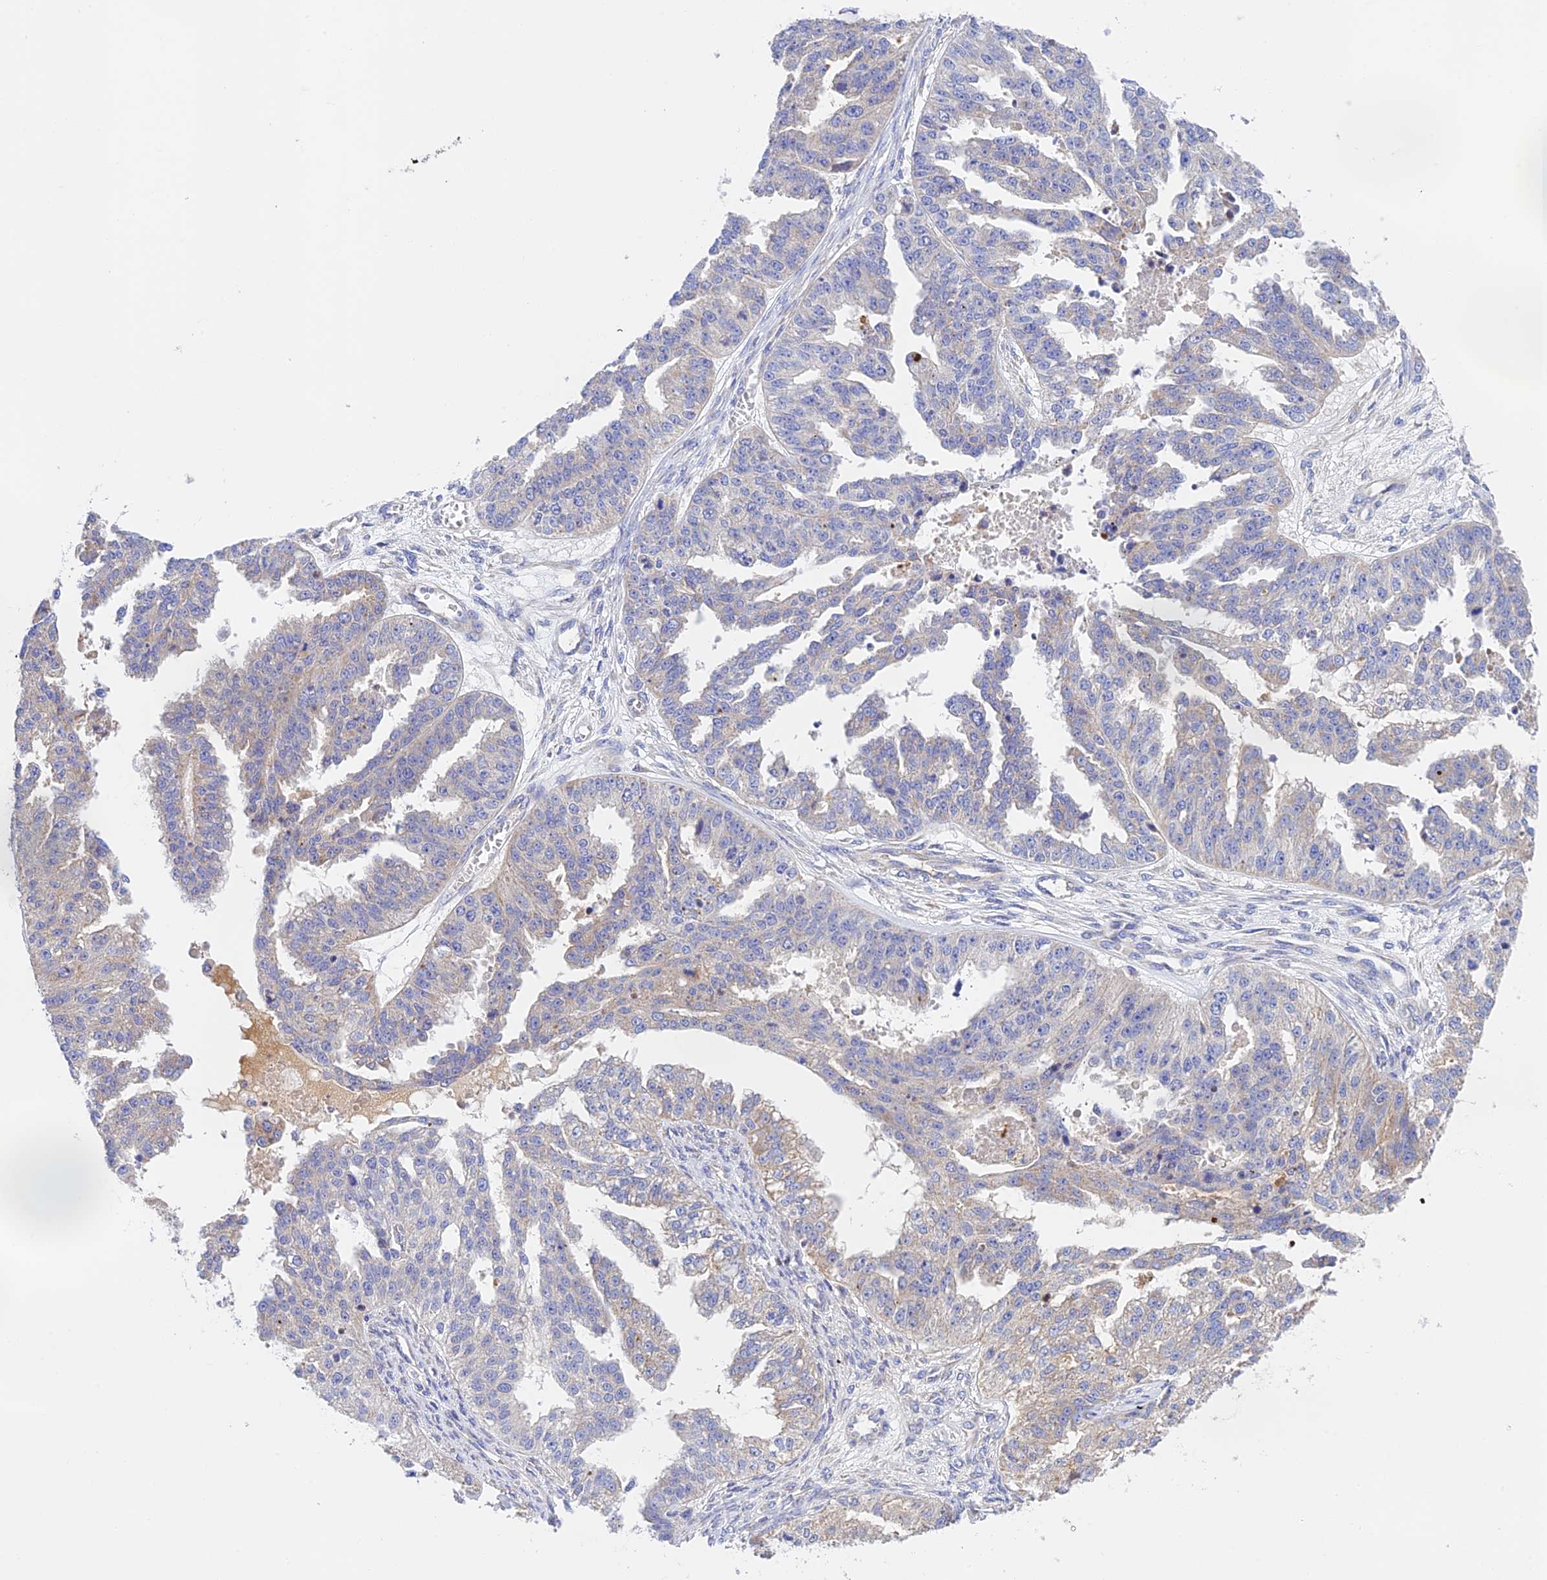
{"staining": {"intensity": "negative", "quantity": "none", "location": "none"}, "tissue": "ovarian cancer", "cell_type": "Tumor cells", "image_type": "cancer", "snomed": [{"axis": "morphology", "description": "Cystadenocarcinoma, serous, NOS"}, {"axis": "topography", "description": "Ovary"}], "caption": "IHC of ovarian cancer reveals no positivity in tumor cells.", "gene": "RANBP6", "patient": {"sex": "female", "age": 58}}